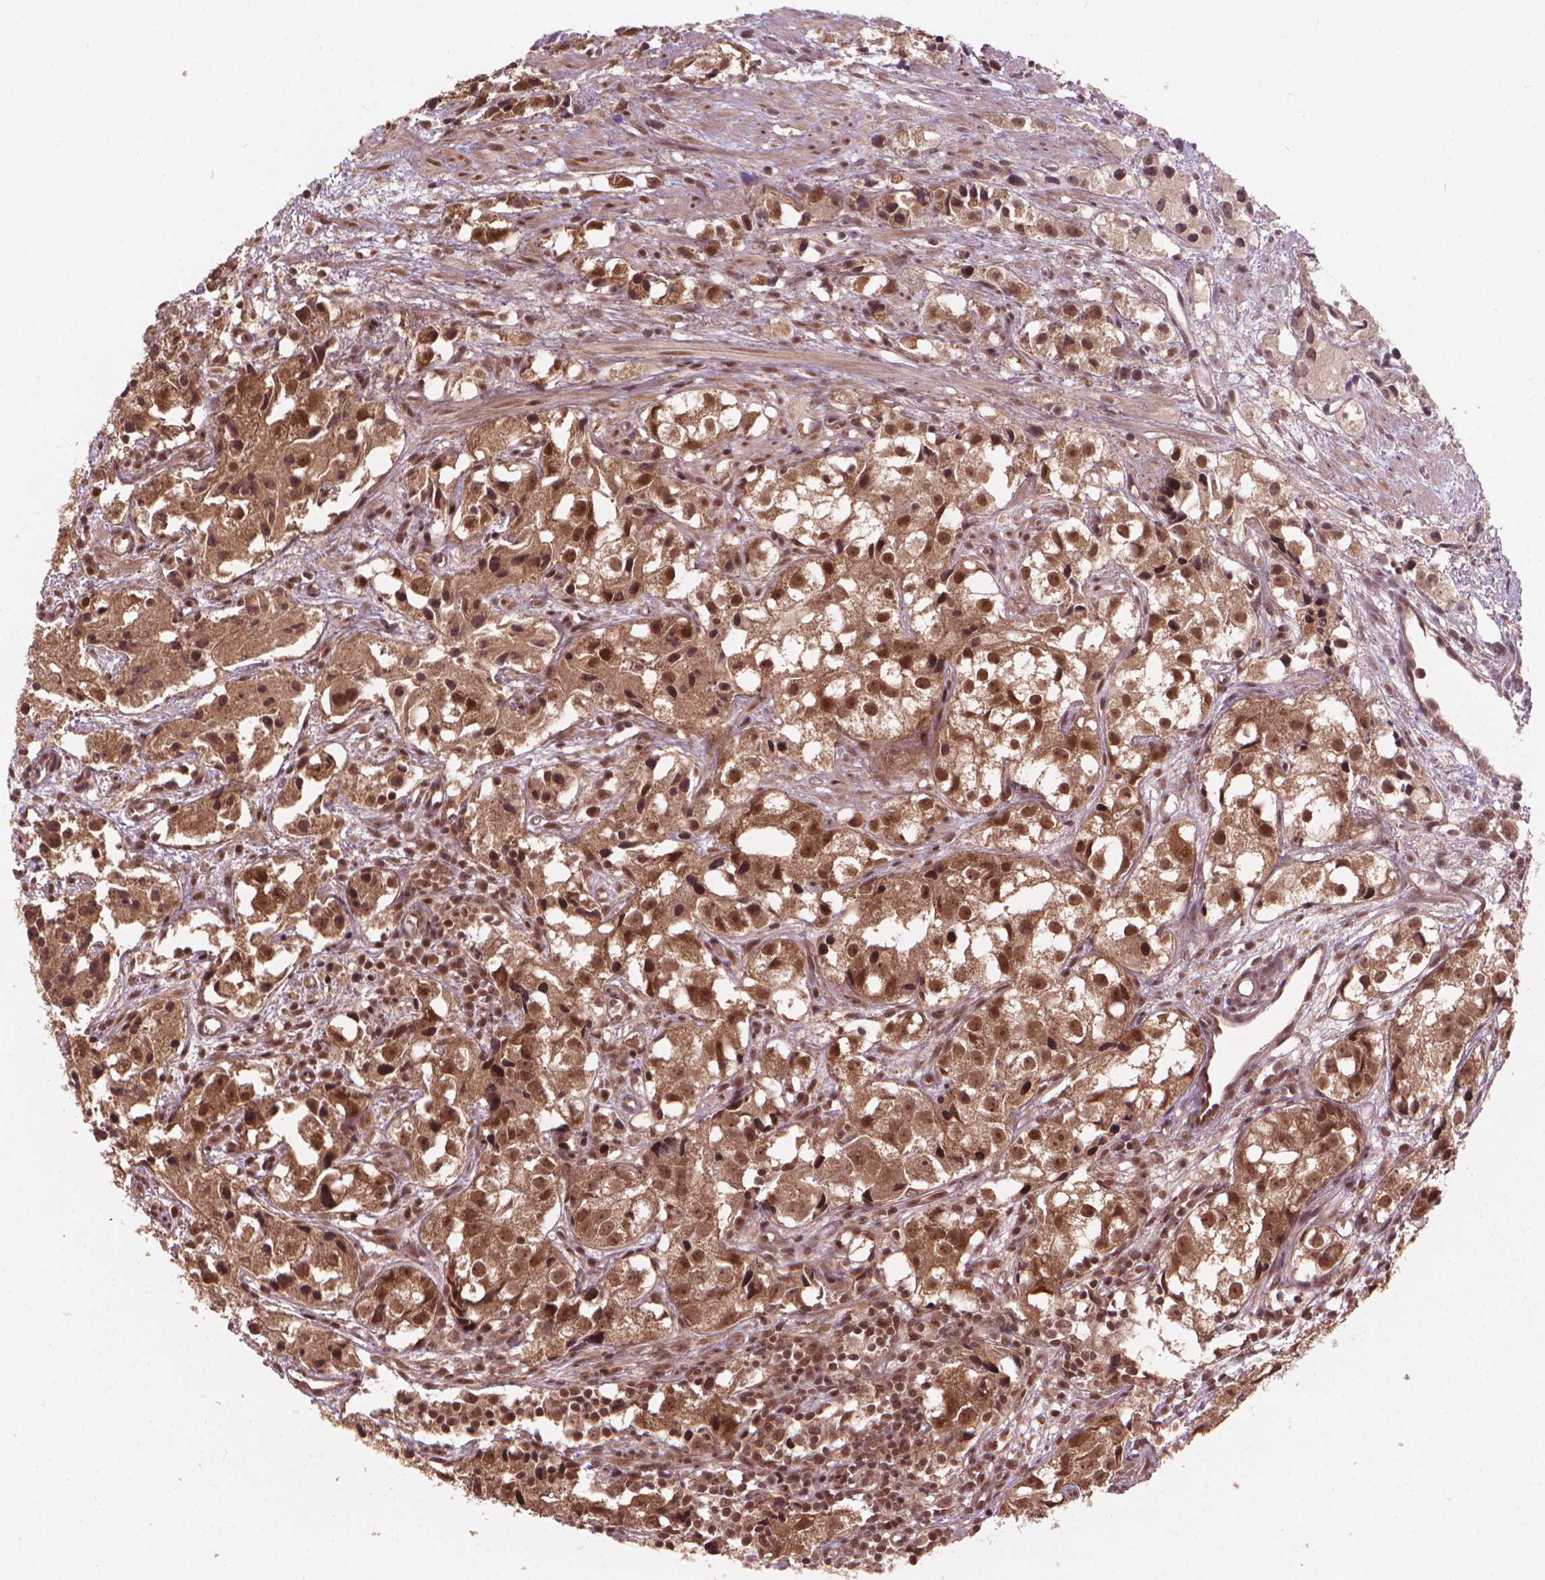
{"staining": {"intensity": "moderate", "quantity": ">75%", "location": "nuclear"}, "tissue": "prostate cancer", "cell_type": "Tumor cells", "image_type": "cancer", "snomed": [{"axis": "morphology", "description": "Adenocarcinoma, High grade"}, {"axis": "topography", "description": "Prostate"}], "caption": "Immunohistochemistry image of prostate cancer stained for a protein (brown), which demonstrates medium levels of moderate nuclear staining in about >75% of tumor cells.", "gene": "SSU72", "patient": {"sex": "male", "age": 68}}